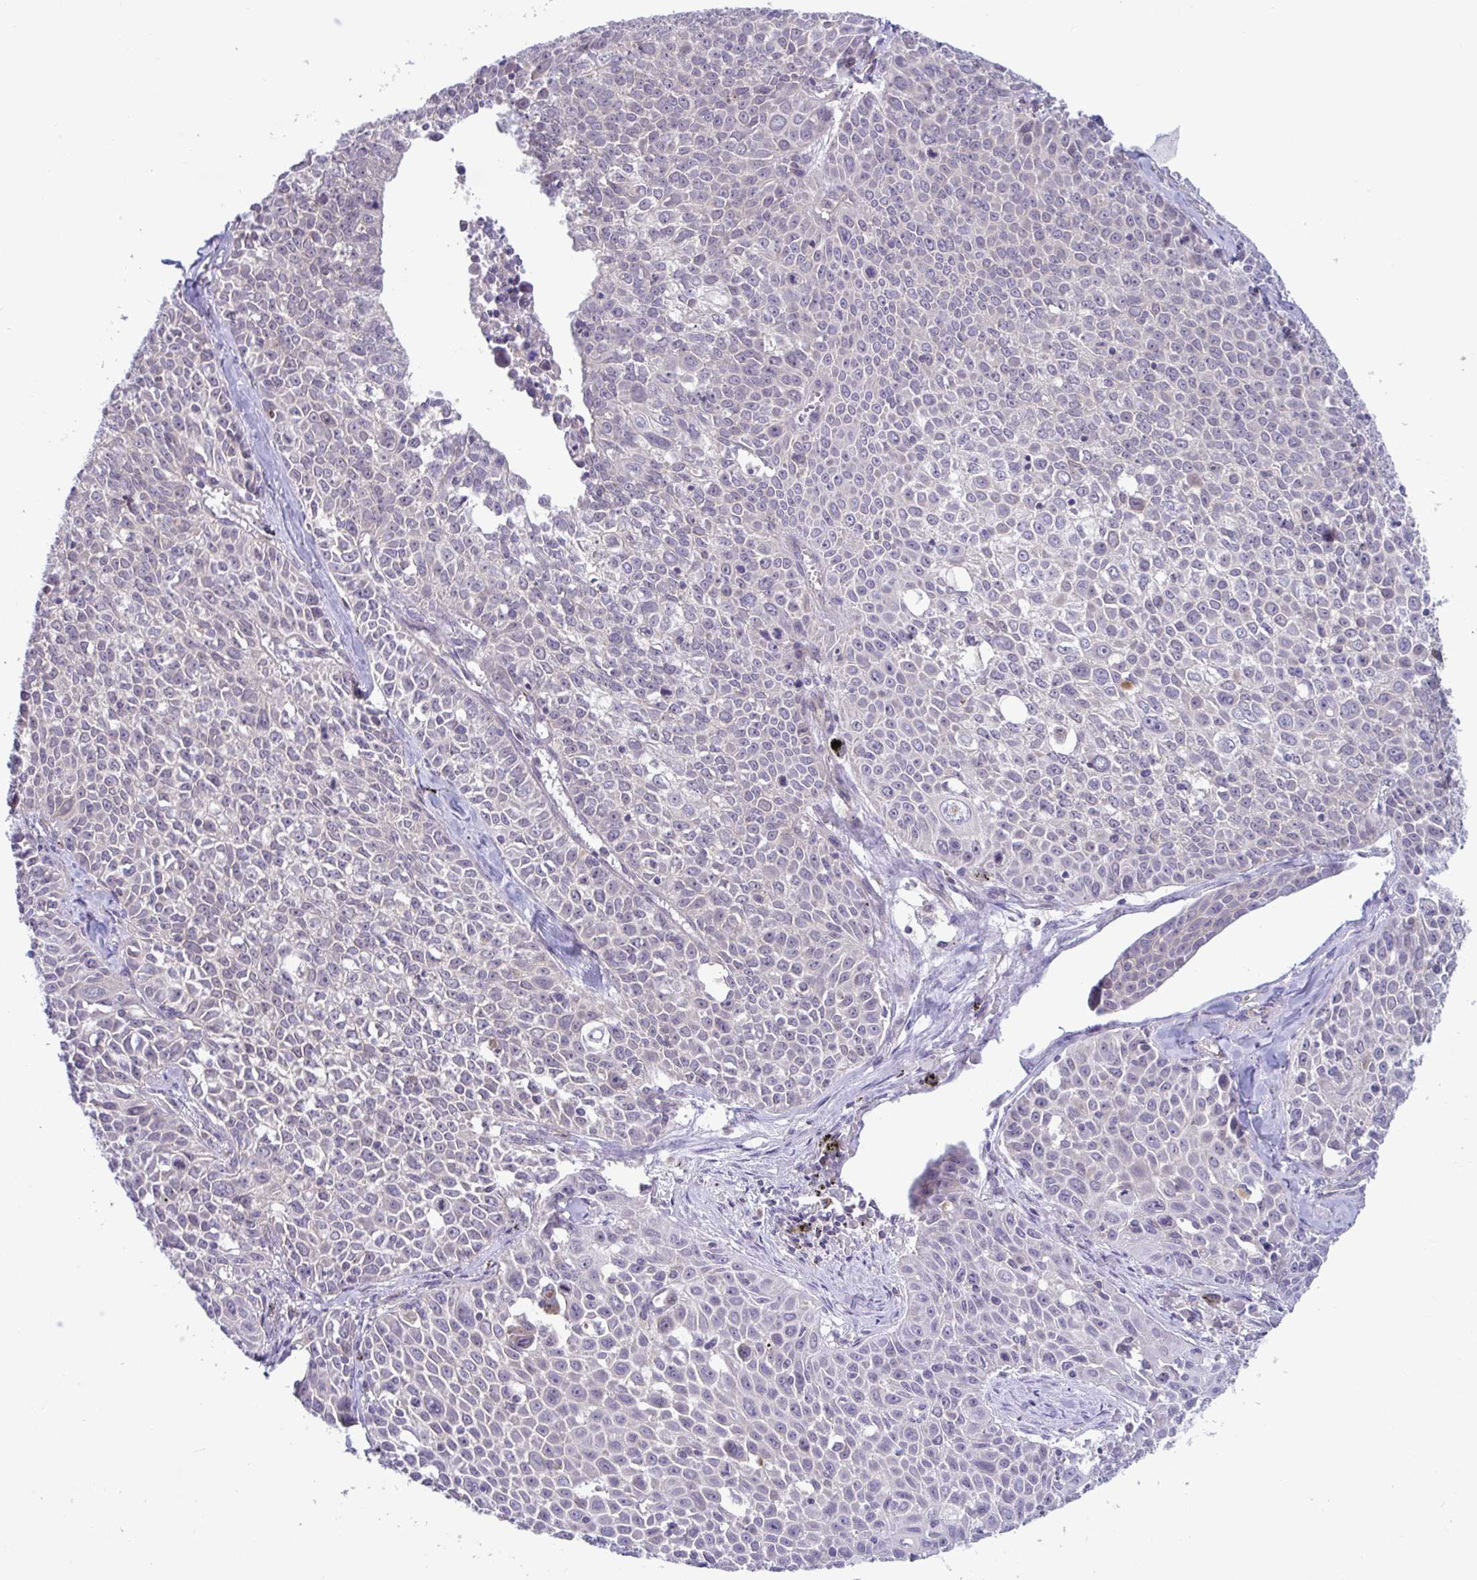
{"staining": {"intensity": "weak", "quantity": "<25%", "location": "cytoplasmic/membranous,nuclear"}, "tissue": "lung cancer", "cell_type": "Tumor cells", "image_type": "cancer", "snomed": [{"axis": "morphology", "description": "Squamous cell carcinoma, NOS"}, {"axis": "morphology", "description": "Squamous cell carcinoma, metastatic, NOS"}, {"axis": "topography", "description": "Lymph node"}, {"axis": "topography", "description": "Lung"}], "caption": "Tumor cells are negative for protein expression in human lung squamous cell carcinoma.", "gene": "IST1", "patient": {"sex": "female", "age": 62}}